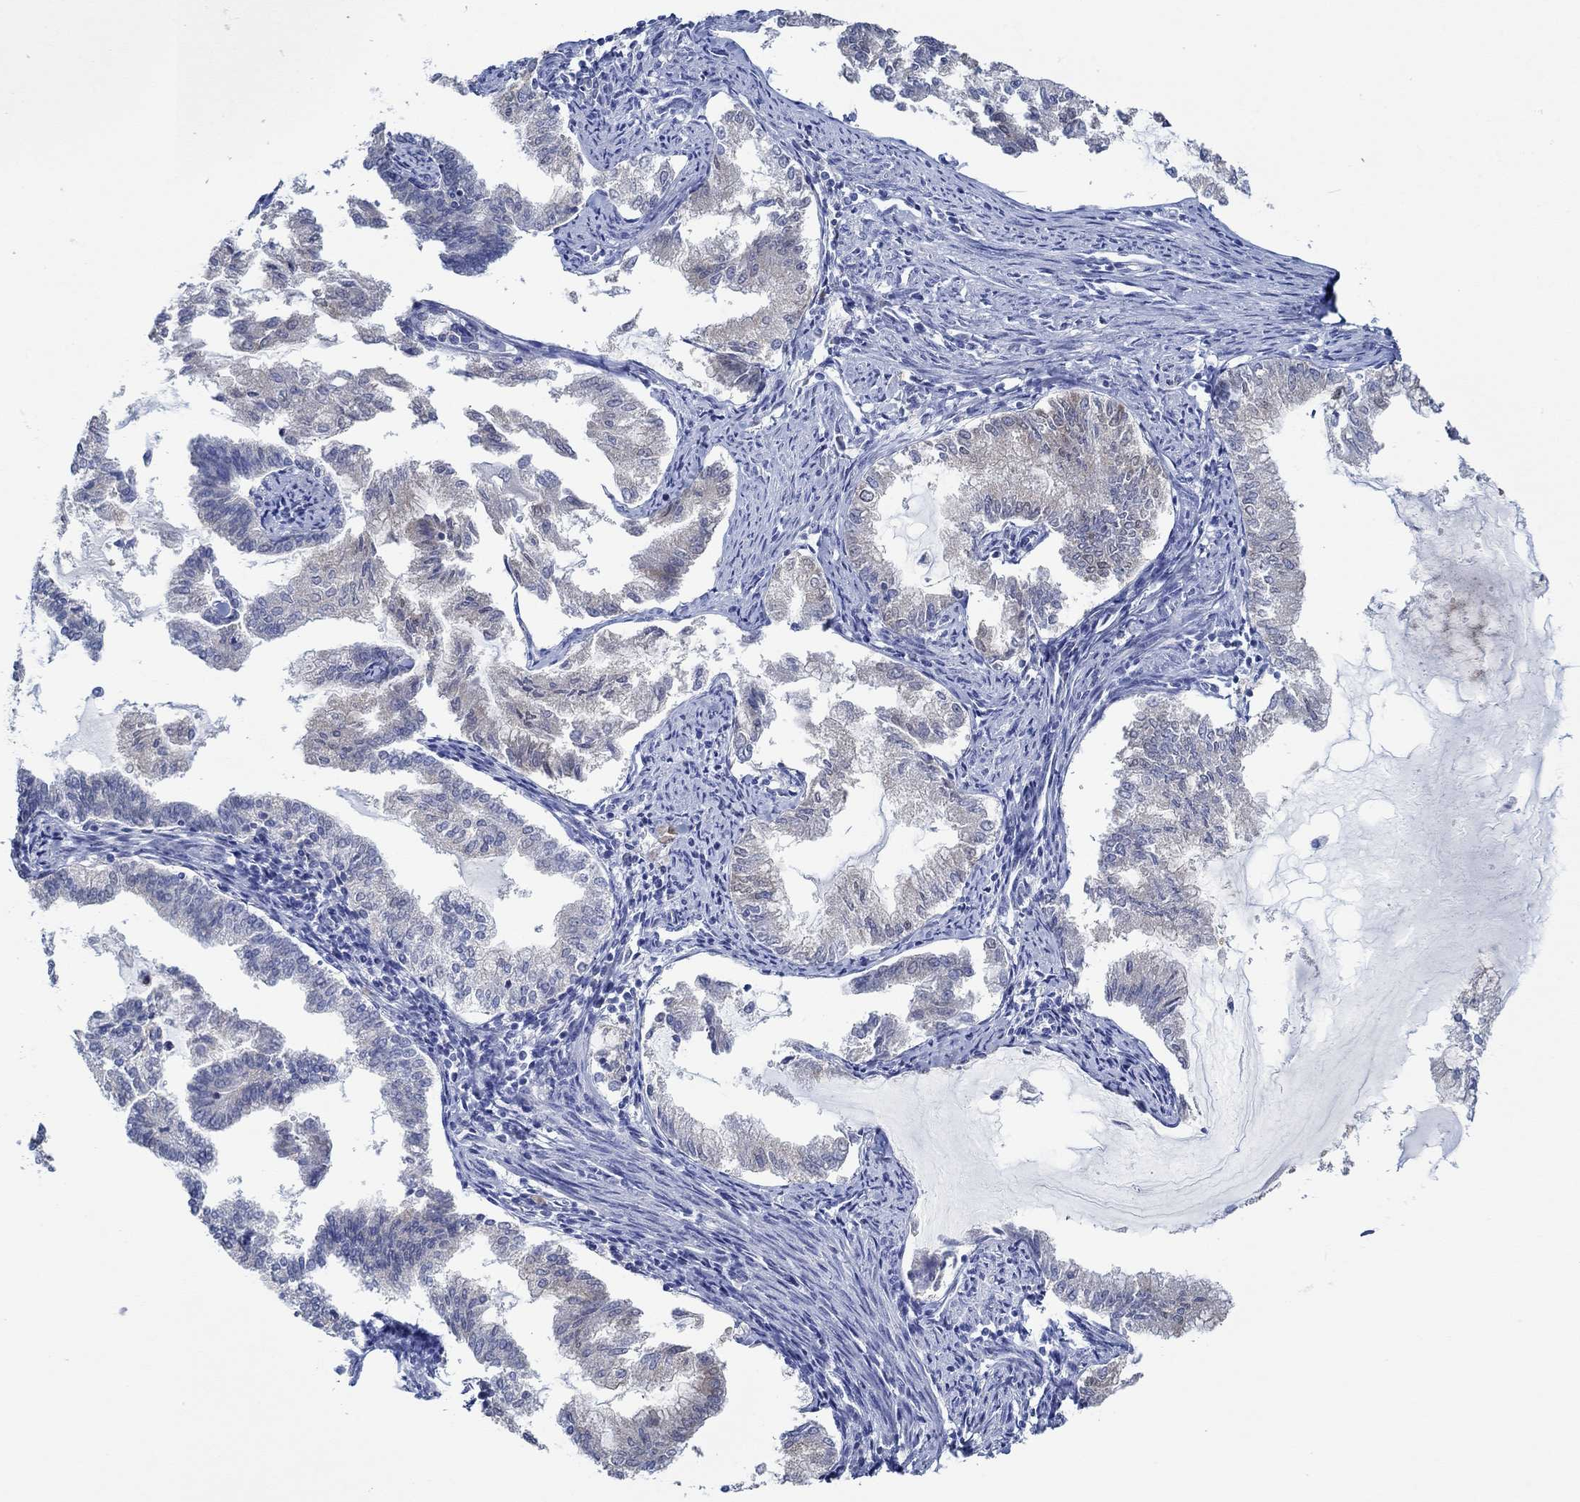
{"staining": {"intensity": "negative", "quantity": "none", "location": "none"}, "tissue": "endometrial cancer", "cell_type": "Tumor cells", "image_type": "cancer", "snomed": [{"axis": "morphology", "description": "Adenocarcinoma, NOS"}, {"axis": "topography", "description": "Endometrium"}], "caption": "A photomicrograph of human endometrial cancer (adenocarcinoma) is negative for staining in tumor cells.", "gene": "SLC27A3", "patient": {"sex": "female", "age": 79}}